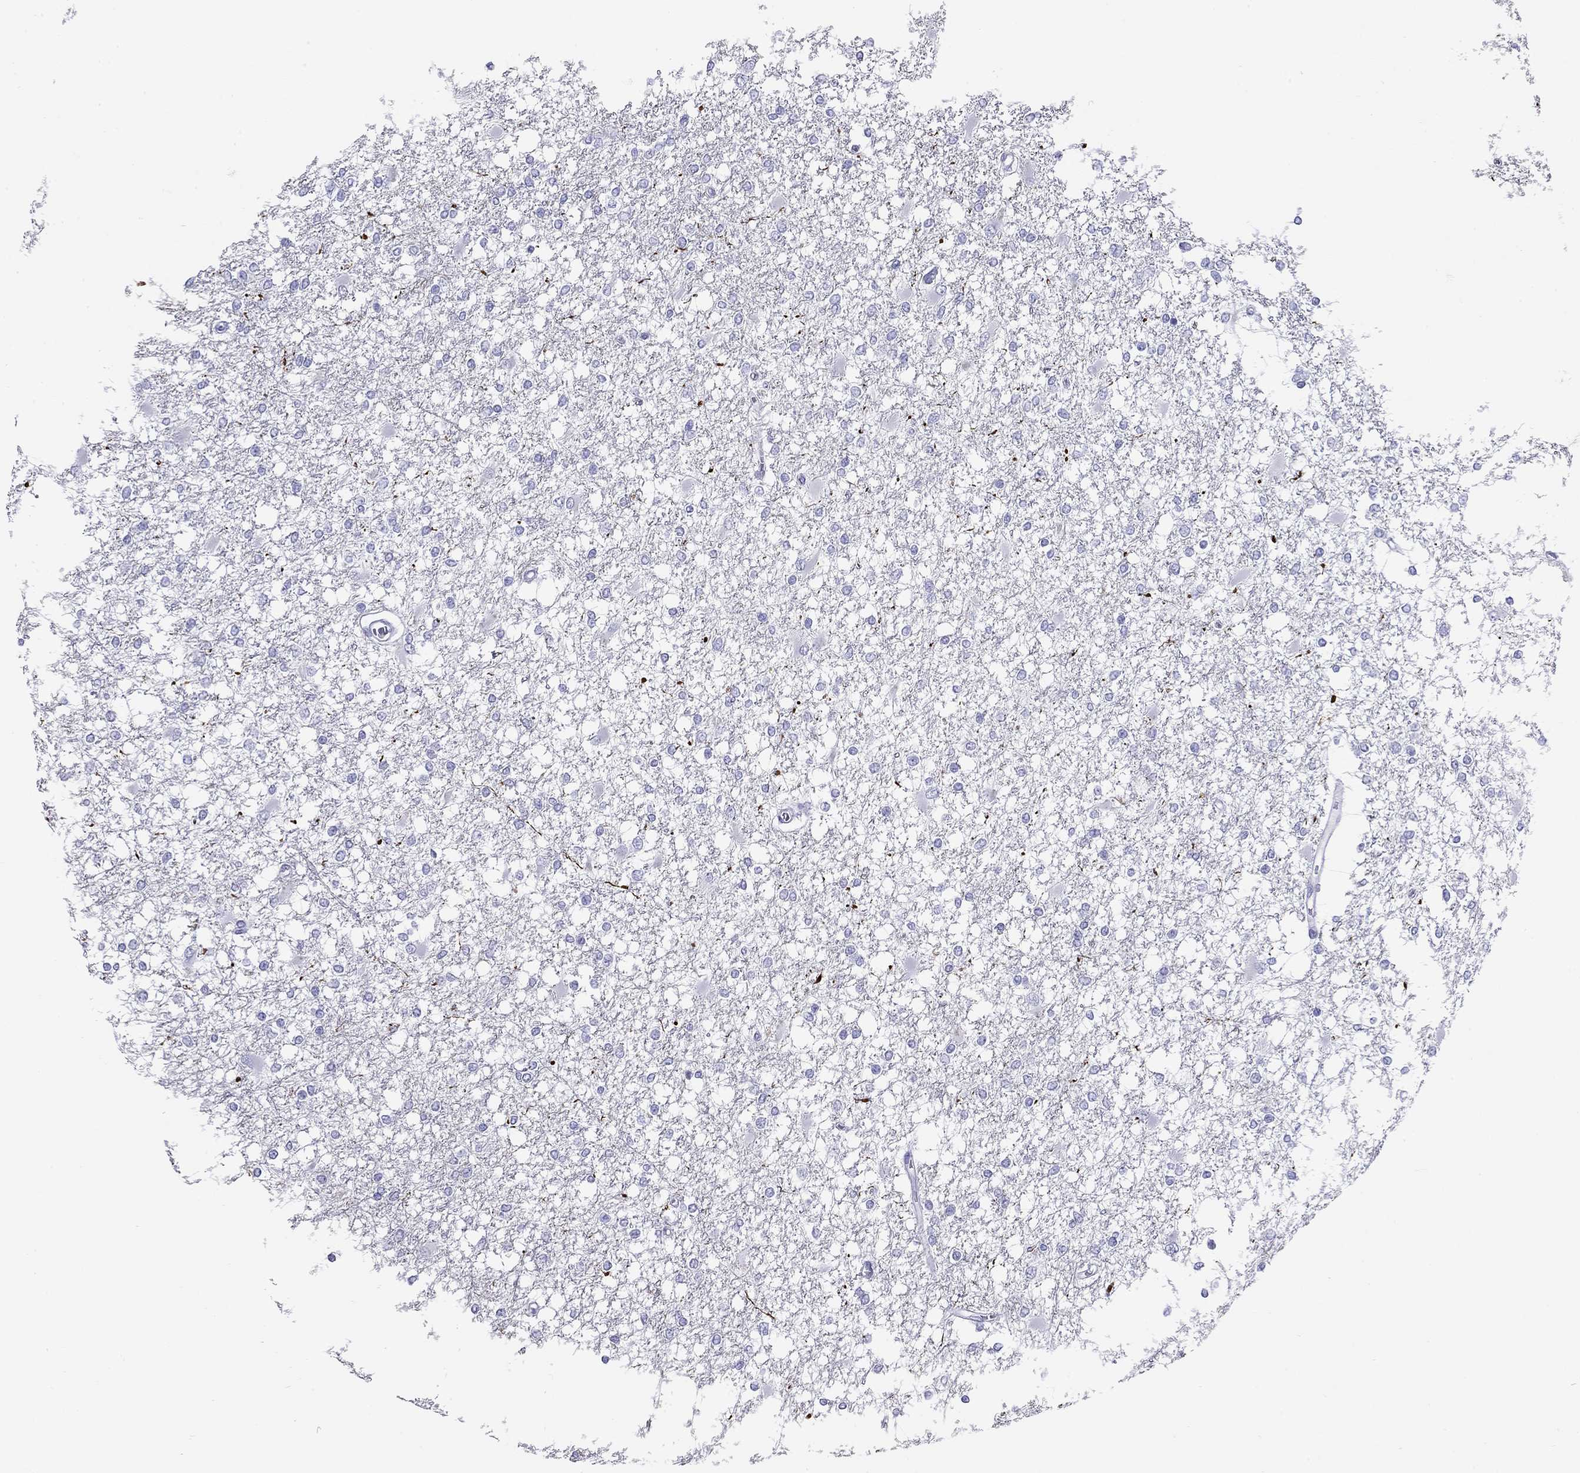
{"staining": {"intensity": "negative", "quantity": "none", "location": "none"}, "tissue": "glioma", "cell_type": "Tumor cells", "image_type": "cancer", "snomed": [{"axis": "morphology", "description": "Glioma, malignant, High grade"}, {"axis": "topography", "description": "Cerebral cortex"}], "caption": "This is an IHC photomicrograph of human glioma. There is no staining in tumor cells.", "gene": "HLA-DQB2", "patient": {"sex": "male", "age": 79}}